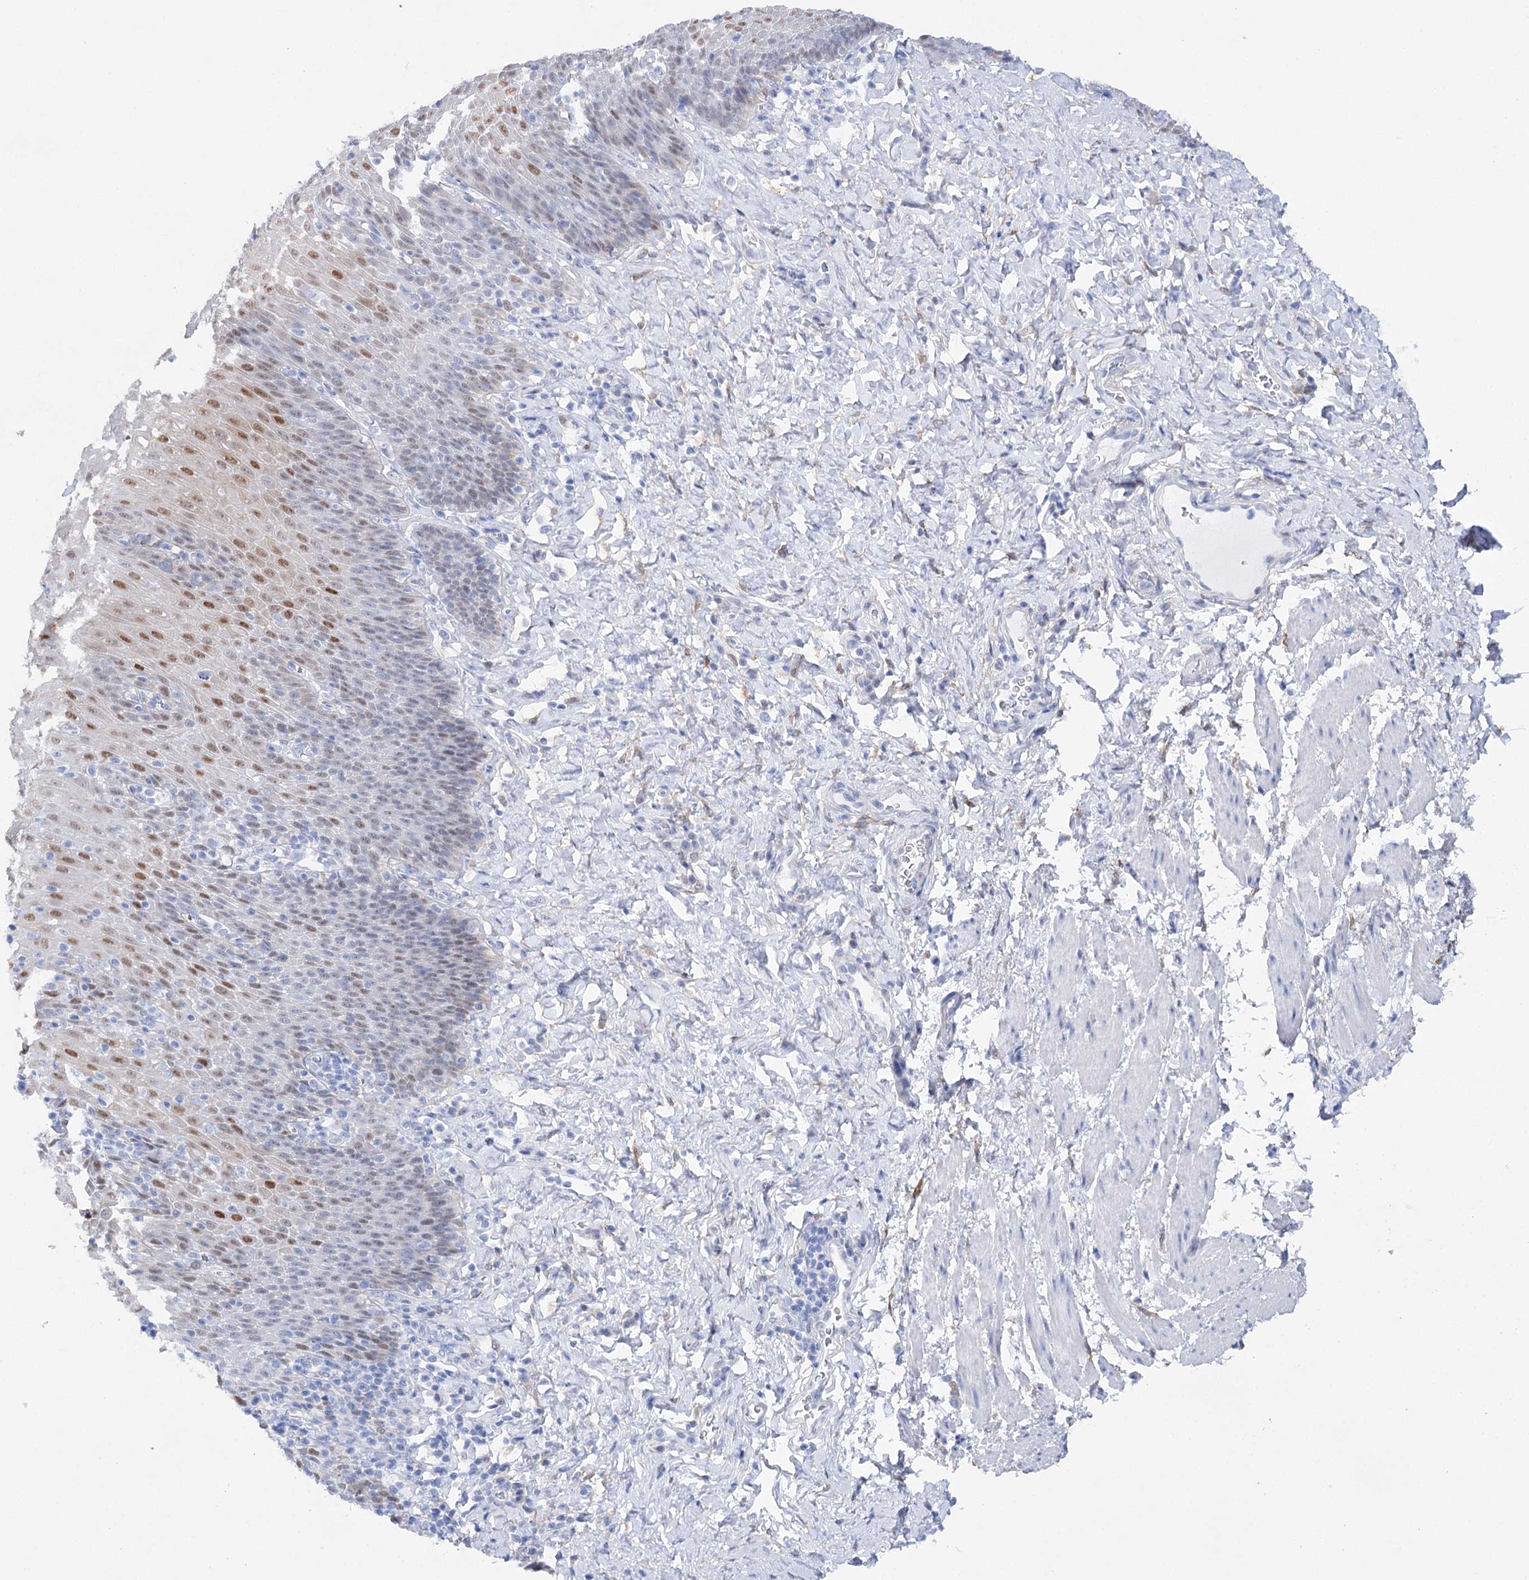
{"staining": {"intensity": "strong", "quantity": "25%-75%", "location": "nuclear"}, "tissue": "esophagus", "cell_type": "Squamous epithelial cells", "image_type": "normal", "snomed": [{"axis": "morphology", "description": "Normal tissue, NOS"}, {"axis": "topography", "description": "Esophagus"}], "caption": "Brown immunohistochemical staining in benign human esophagus demonstrates strong nuclear staining in approximately 25%-75% of squamous epithelial cells. The protein of interest is shown in brown color, while the nuclei are stained blue.", "gene": "UGDH", "patient": {"sex": "female", "age": 61}}